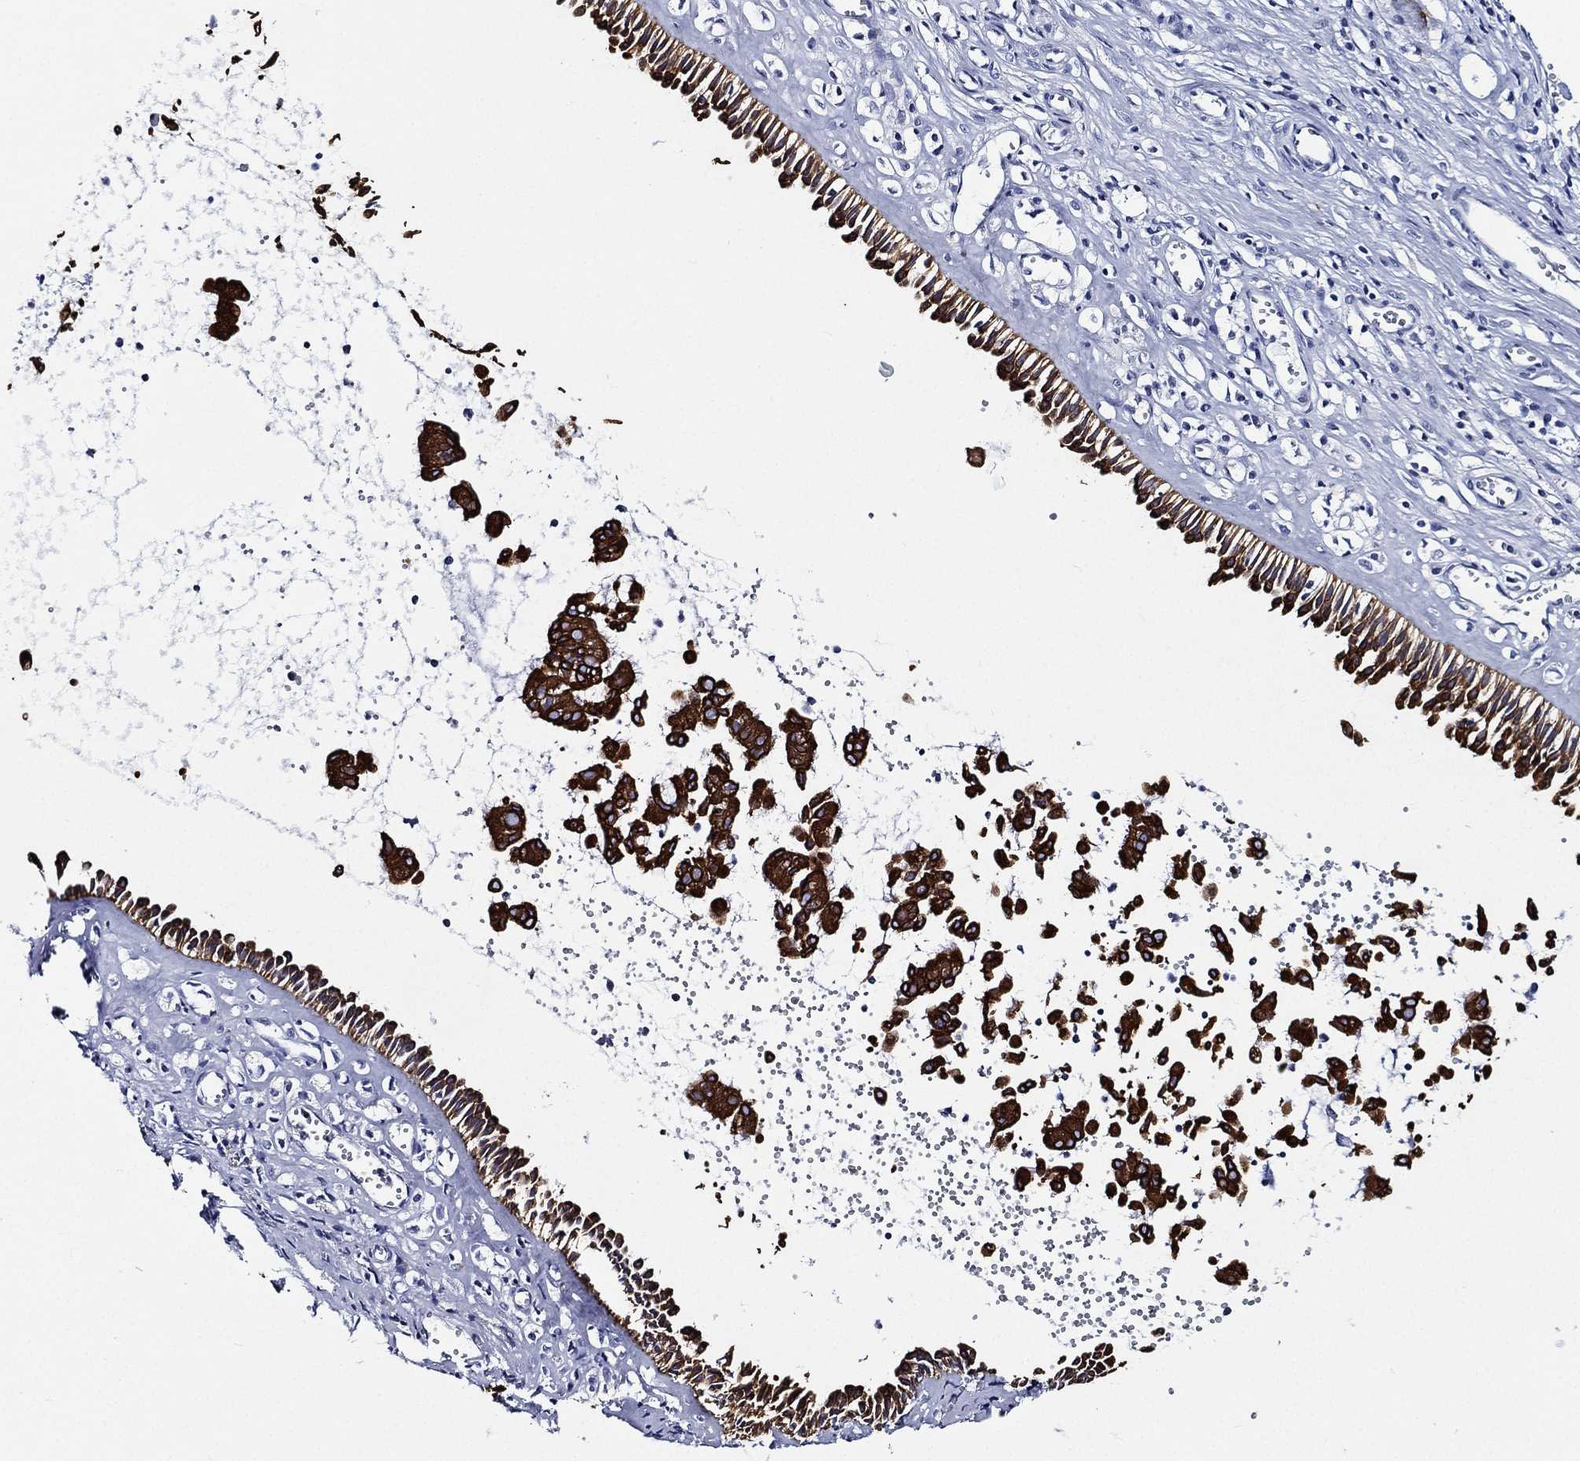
{"staining": {"intensity": "strong", "quantity": ">75%", "location": "cytoplasmic/membranous"}, "tissue": "nasopharynx", "cell_type": "Respiratory epithelial cells", "image_type": "normal", "snomed": [{"axis": "morphology", "description": "Normal tissue, NOS"}, {"axis": "topography", "description": "Nasopharynx"}], "caption": "Immunohistochemical staining of normal human nasopharynx displays >75% levels of strong cytoplasmic/membranous protein expression in about >75% of respiratory epithelial cells. Using DAB (brown) and hematoxylin (blue) stains, captured at high magnification using brightfield microscopy.", "gene": "NEDD9", "patient": {"sex": "male", "age": 61}}